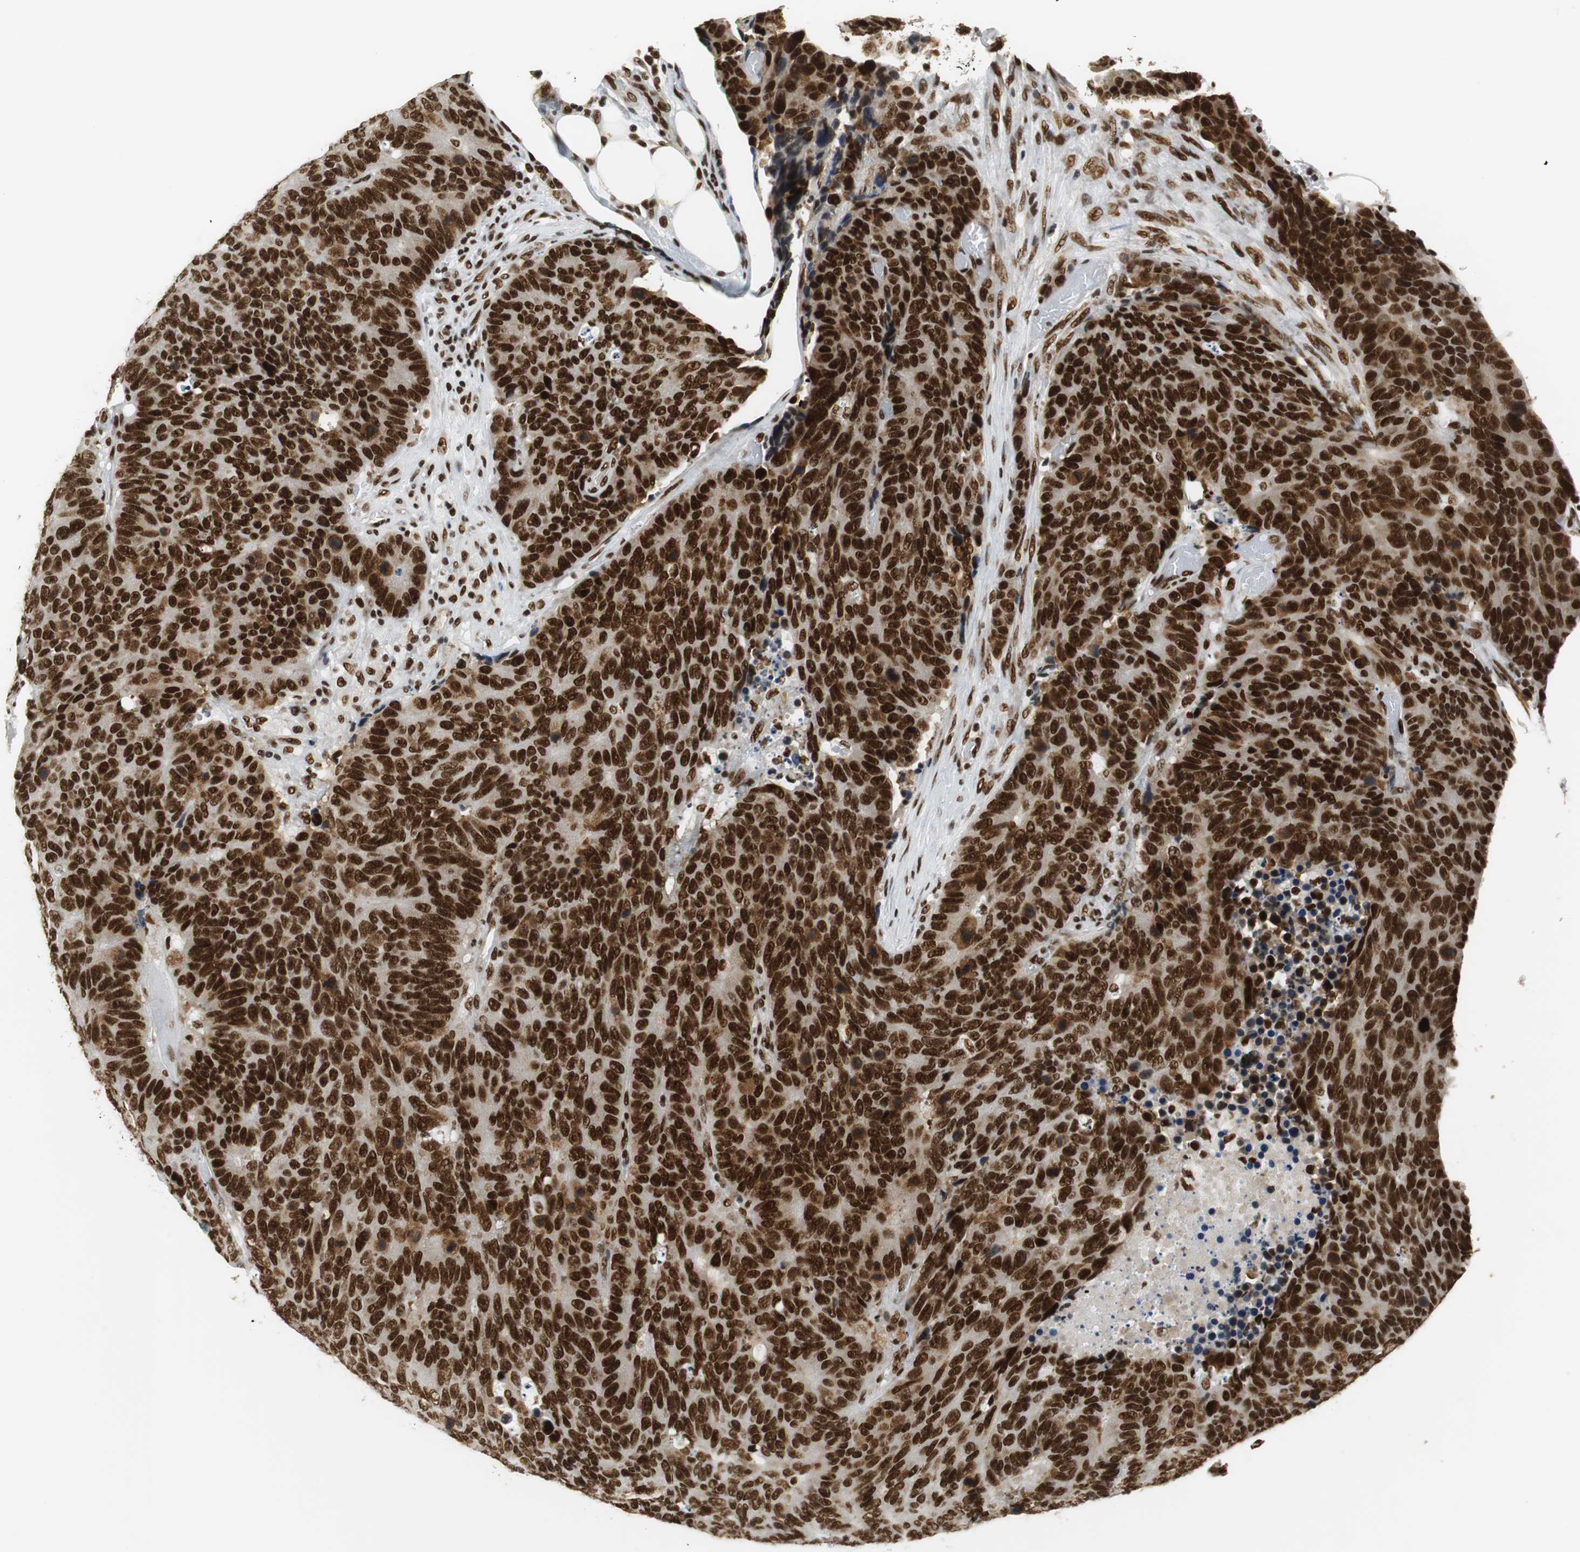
{"staining": {"intensity": "strong", "quantity": ">75%", "location": "nuclear"}, "tissue": "colorectal cancer", "cell_type": "Tumor cells", "image_type": "cancer", "snomed": [{"axis": "morphology", "description": "Adenocarcinoma, NOS"}, {"axis": "topography", "description": "Colon"}], "caption": "Immunohistochemical staining of human colorectal cancer (adenocarcinoma) exhibits high levels of strong nuclear expression in approximately >75% of tumor cells.", "gene": "PRKDC", "patient": {"sex": "female", "age": 86}}